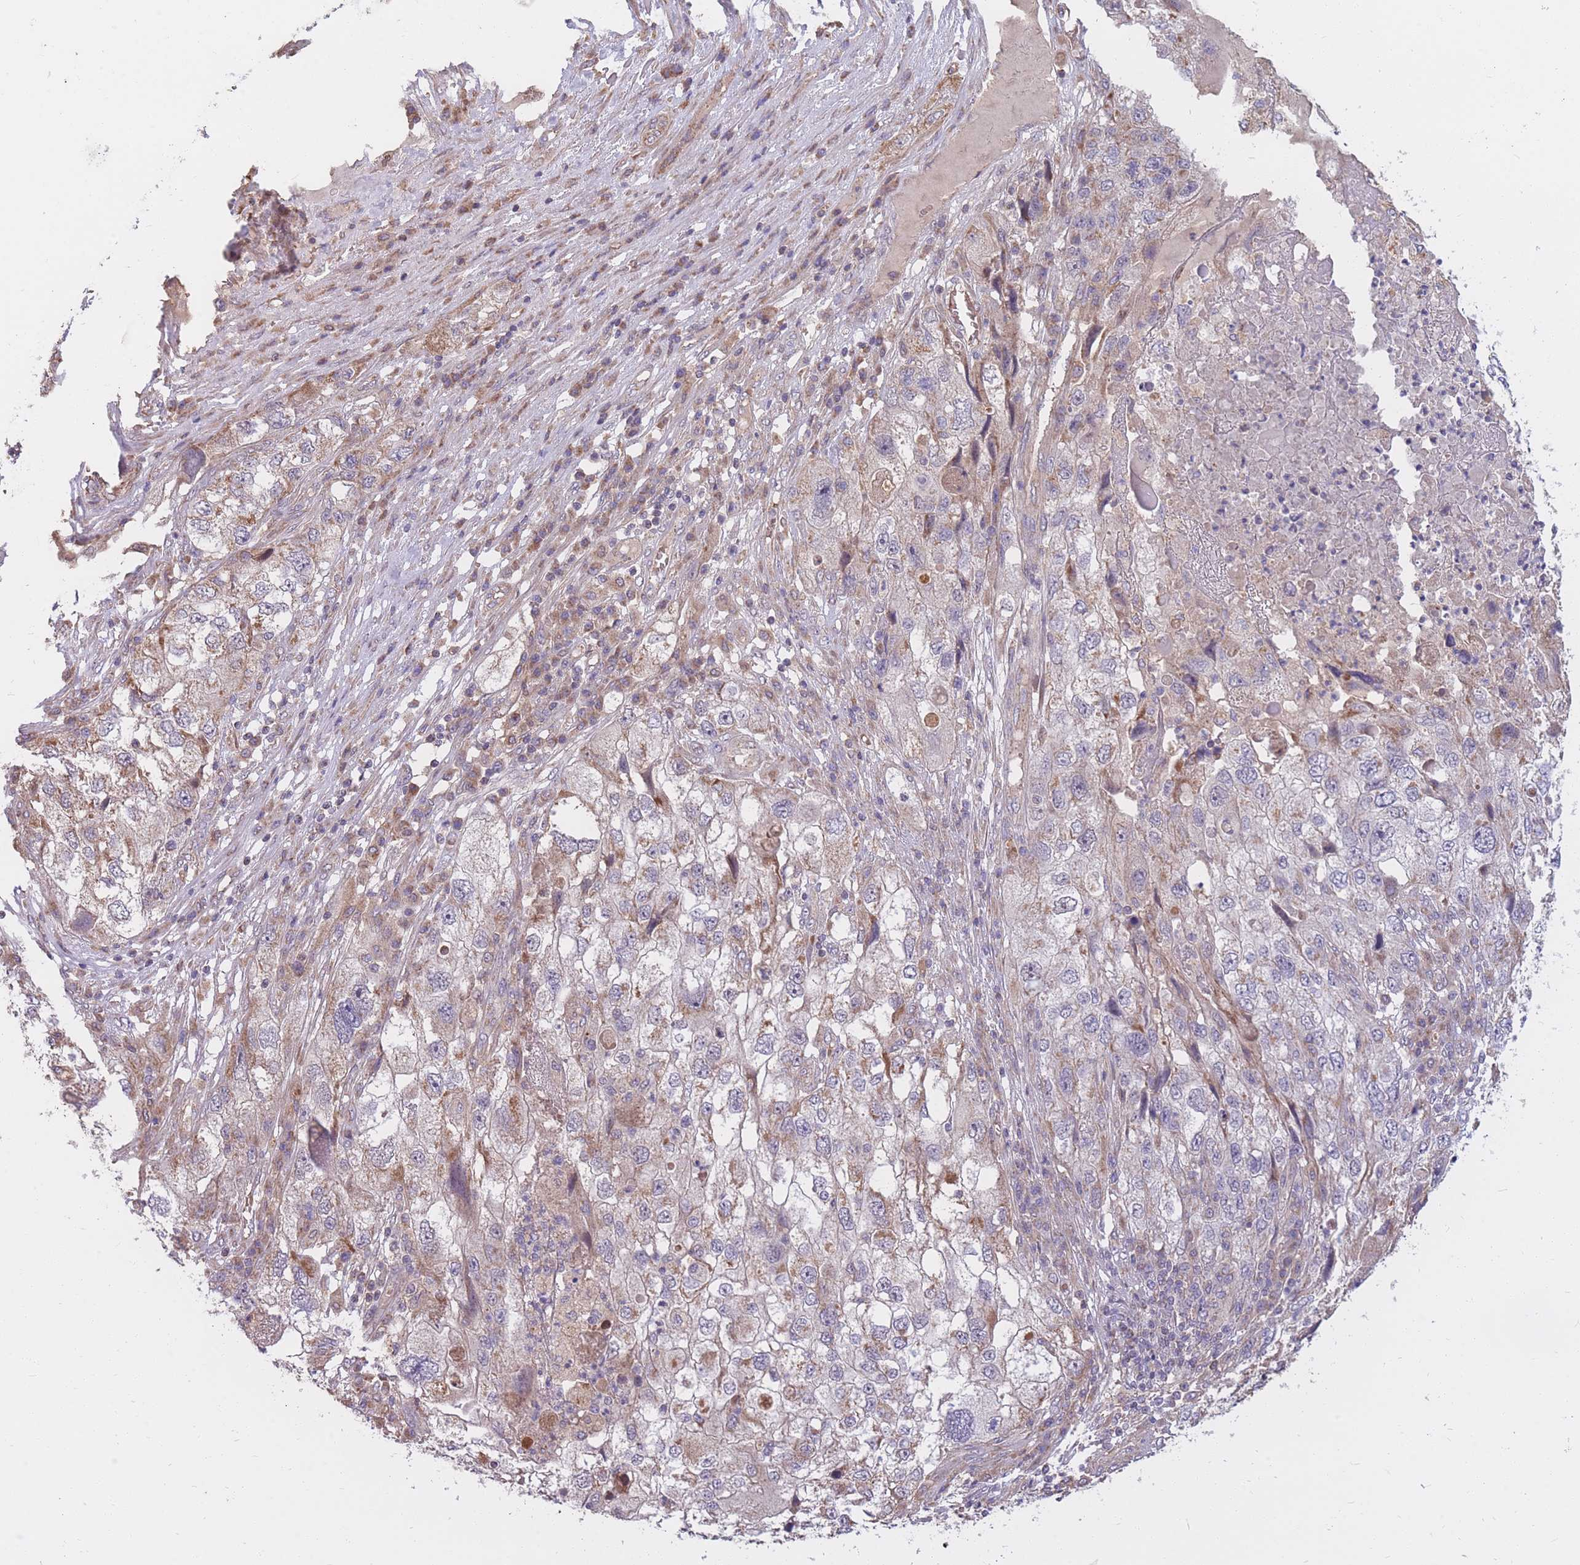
{"staining": {"intensity": "weak", "quantity": "<25%", "location": "cytoplasmic/membranous"}, "tissue": "endometrial cancer", "cell_type": "Tumor cells", "image_type": "cancer", "snomed": [{"axis": "morphology", "description": "Adenocarcinoma, NOS"}, {"axis": "topography", "description": "Endometrium"}], "caption": "Immunohistochemistry of endometrial cancer displays no positivity in tumor cells.", "gene": "PTPMT1", "patient": {"sex": "female", "age": 49}}